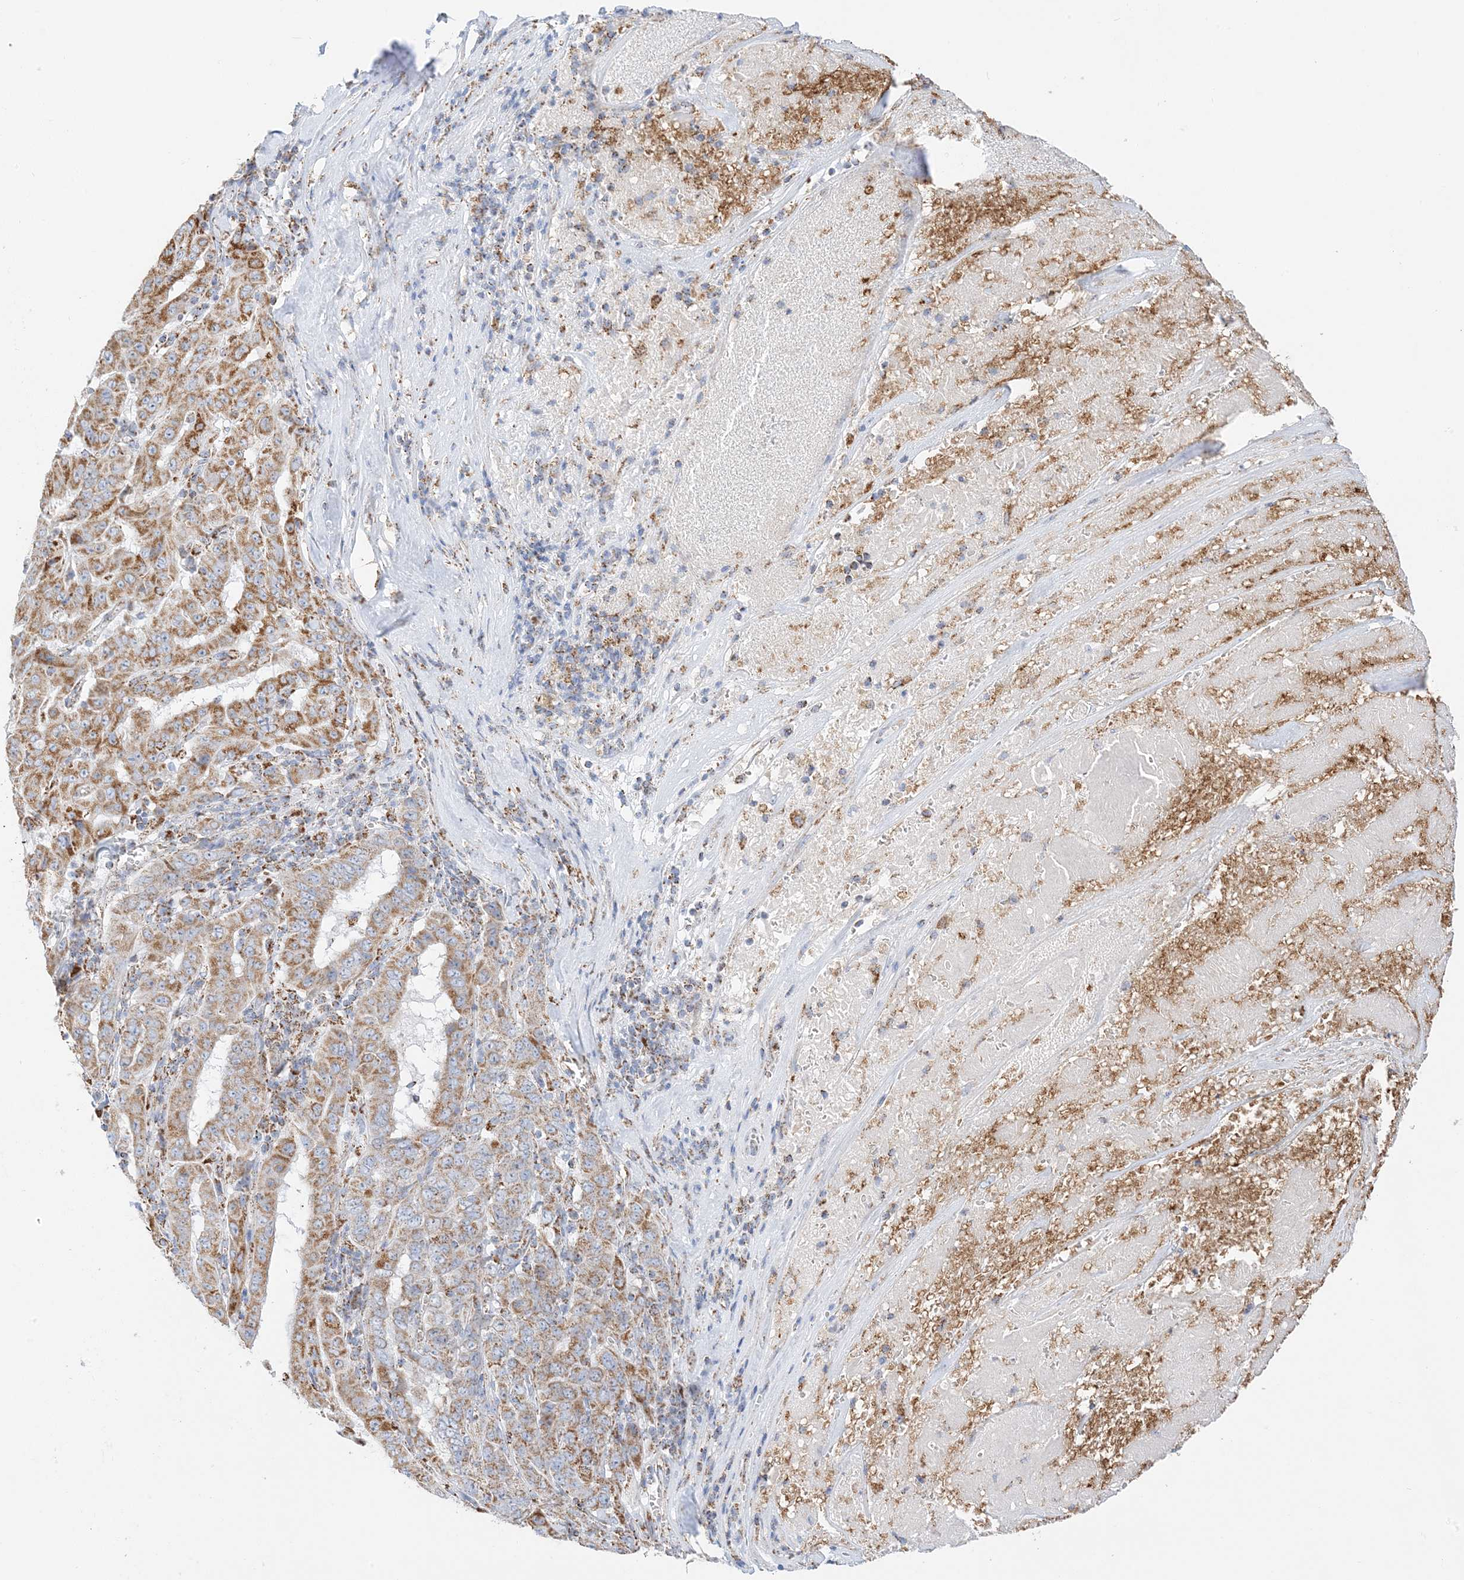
{"staining": {"intensity": "strong", "quantity": ">75%", "location": "cytoplasmic/membranous"}, "tissue": "pancreatic cancer", "cell_type": "Tumor cells", "image_type": "cancer", "snomed": [{"axis": "morphology", "description": "Adenocarcinoma, NOS"}, {"axis": "topography", "description": "Pancreas"}], "caption": "Brown immunohistochemical staining in pancreatic adenocarcinoma reveals strong cytoplasmic/membranous positivity in approximately >75% of tumor cells. (Stains: DAB in brown, nuclei in blue, Microscopy: brightfield microscopy at high magnification).", "gene": "CAPN13", "patient": {"sex": "male", "age": 63}}